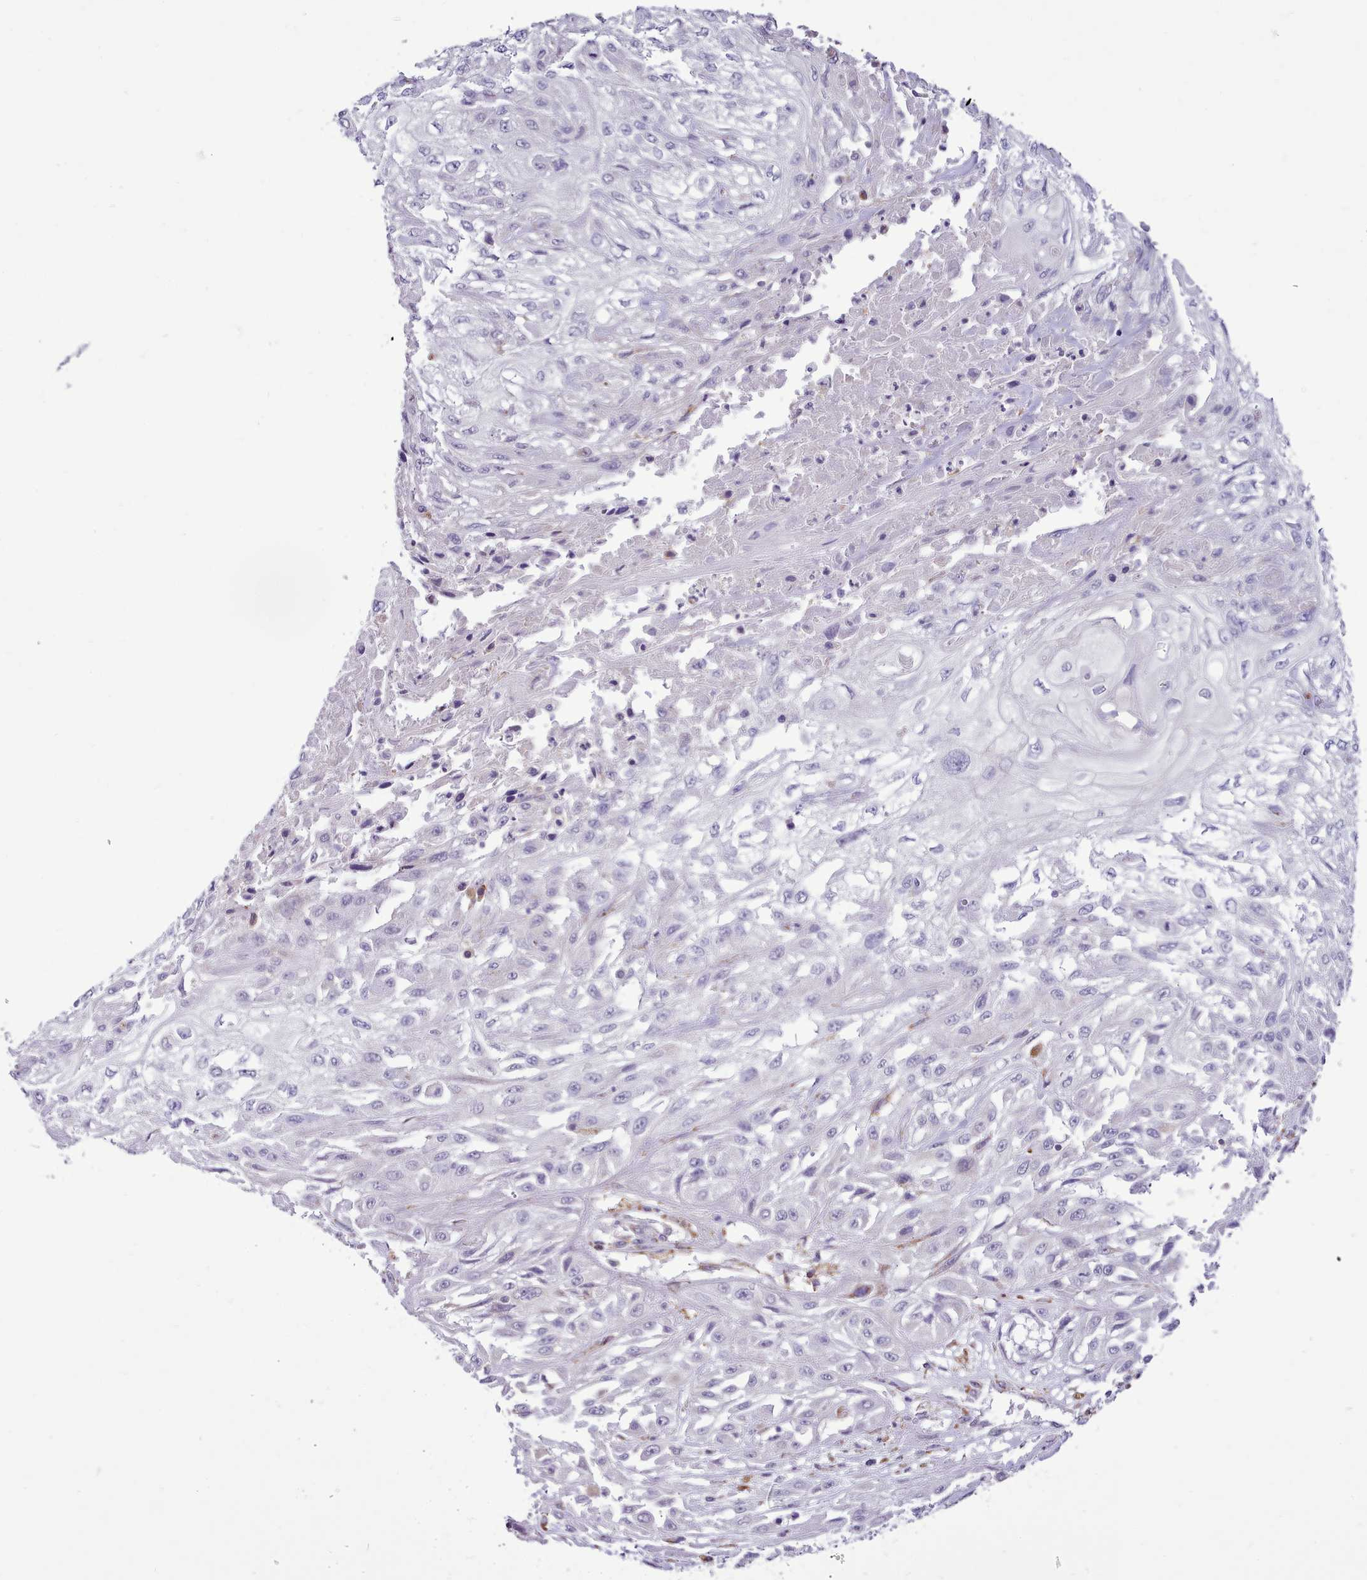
{"staining": {"intensity": "negative", "quantity": "none", "location": "none"}, "tissue": "skin cancer", "cell_type": "Tumor cells", "image_type": "cancer", "snomed": [{"axis": "morphology", "description": "Squamous cell carcinoma, NOS"}, {"axis": "morphology", "description": "Squamous cell carcinoma, metastatic, NOS"}, {"axis": "topography", "description": "Skin"}, {"axis": "topography", "description": "Lymph node"}], "caption": "Tumor cells show no significant staining in skin cancer.", "gene": "FAM83E", "patient": {"sex": "male", "age": 75}}